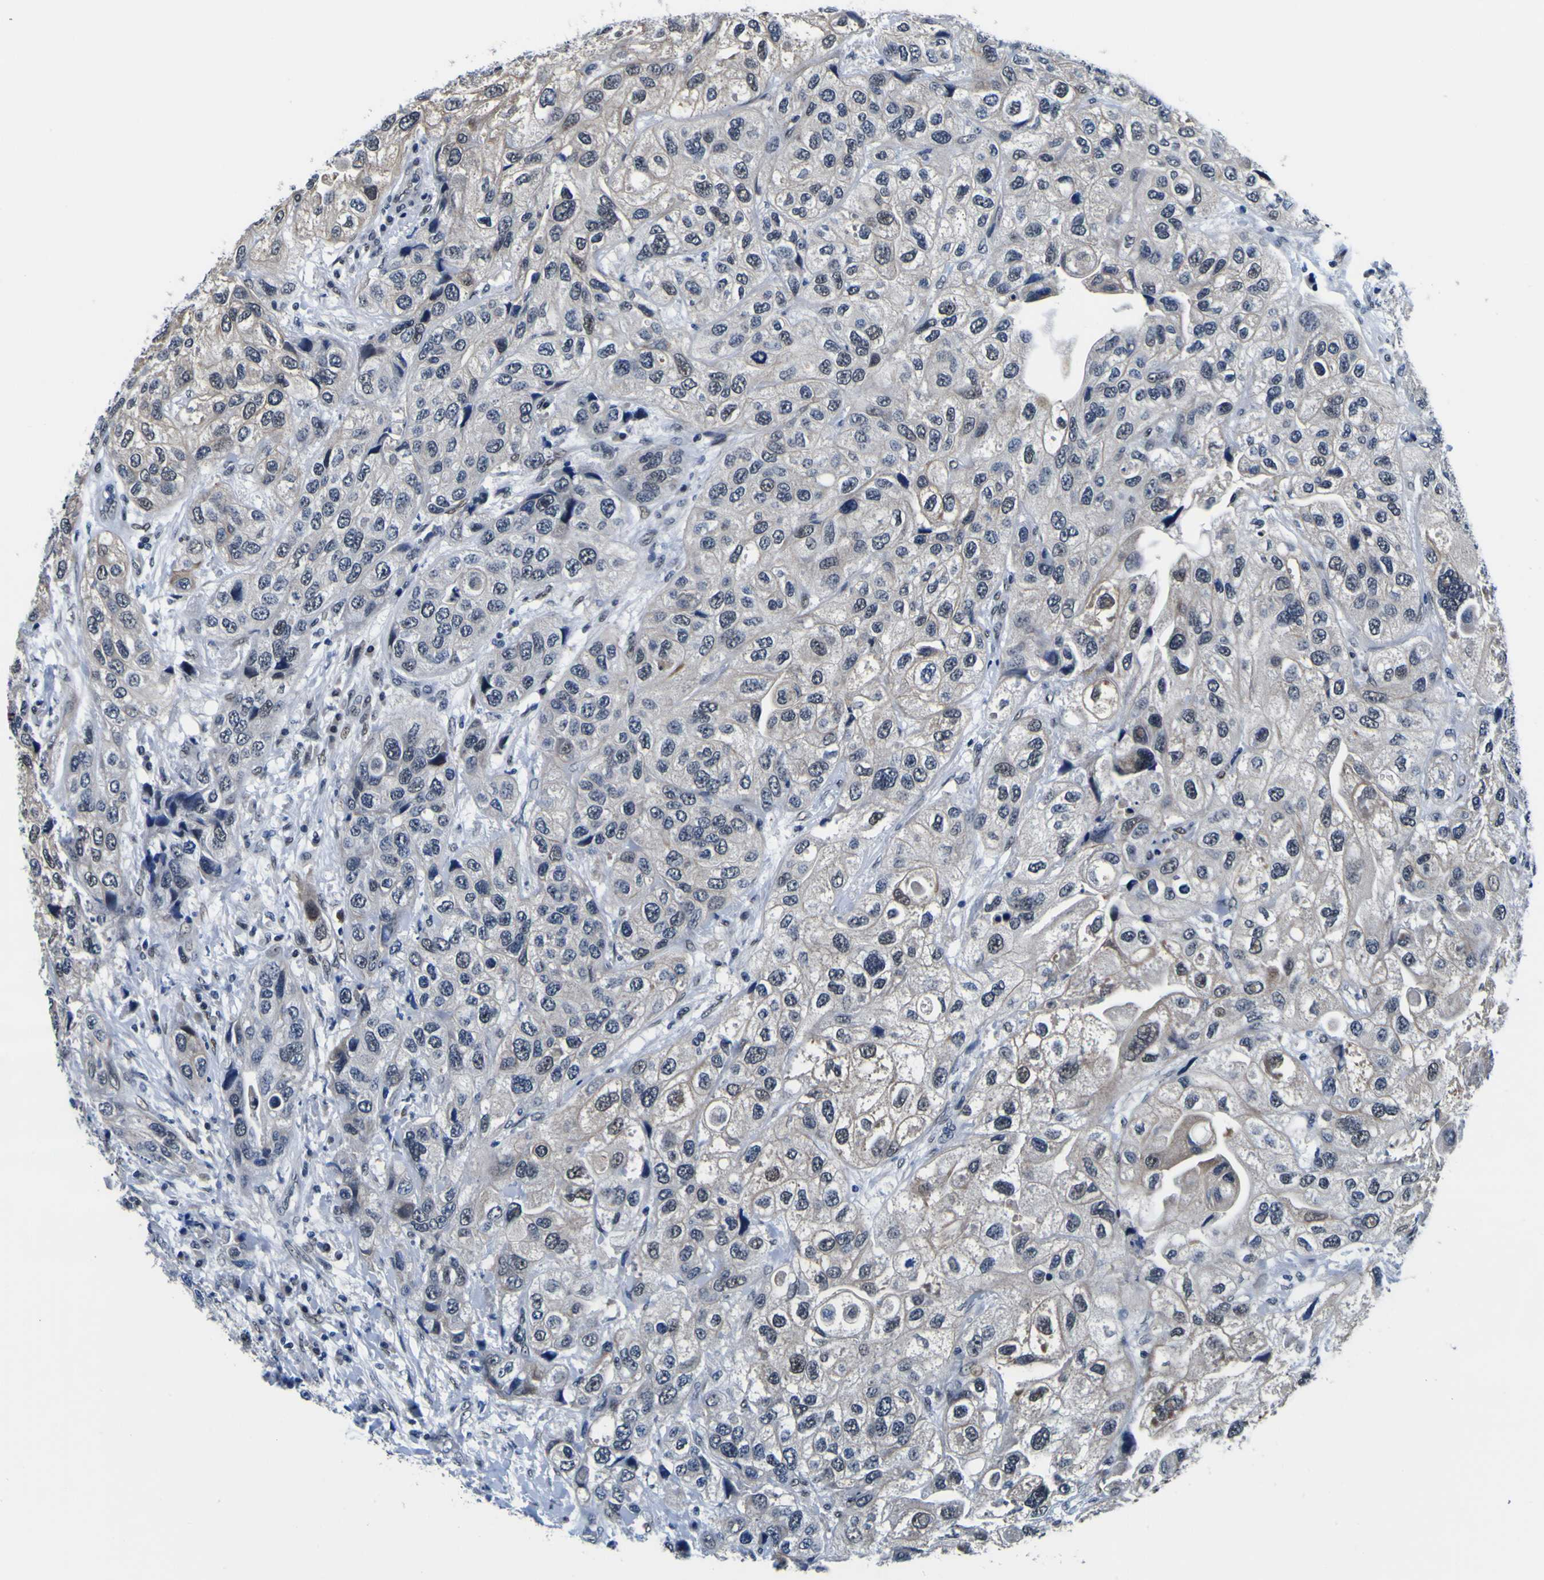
{"staining": {"intensity": "moderate", "quantity": "25%-75%", "location": "nuclear"}, "tissue": "urothelial cancer", "cell_type": "Tumor cells", "image_type": "cancer", "snomed": [{"axis": "morphology", "description": "Urothelial carcinoma, High grade"}, {"axis": "topography", "description": "Urinary bladder"}], "caption": "Protein expression analysis of urothelial cancer shows moderate nuclear expression in approximately 25%-75% of tumor cells.", "gene": "CUL4B", "patient": {"sex": "female", "age": 64}}